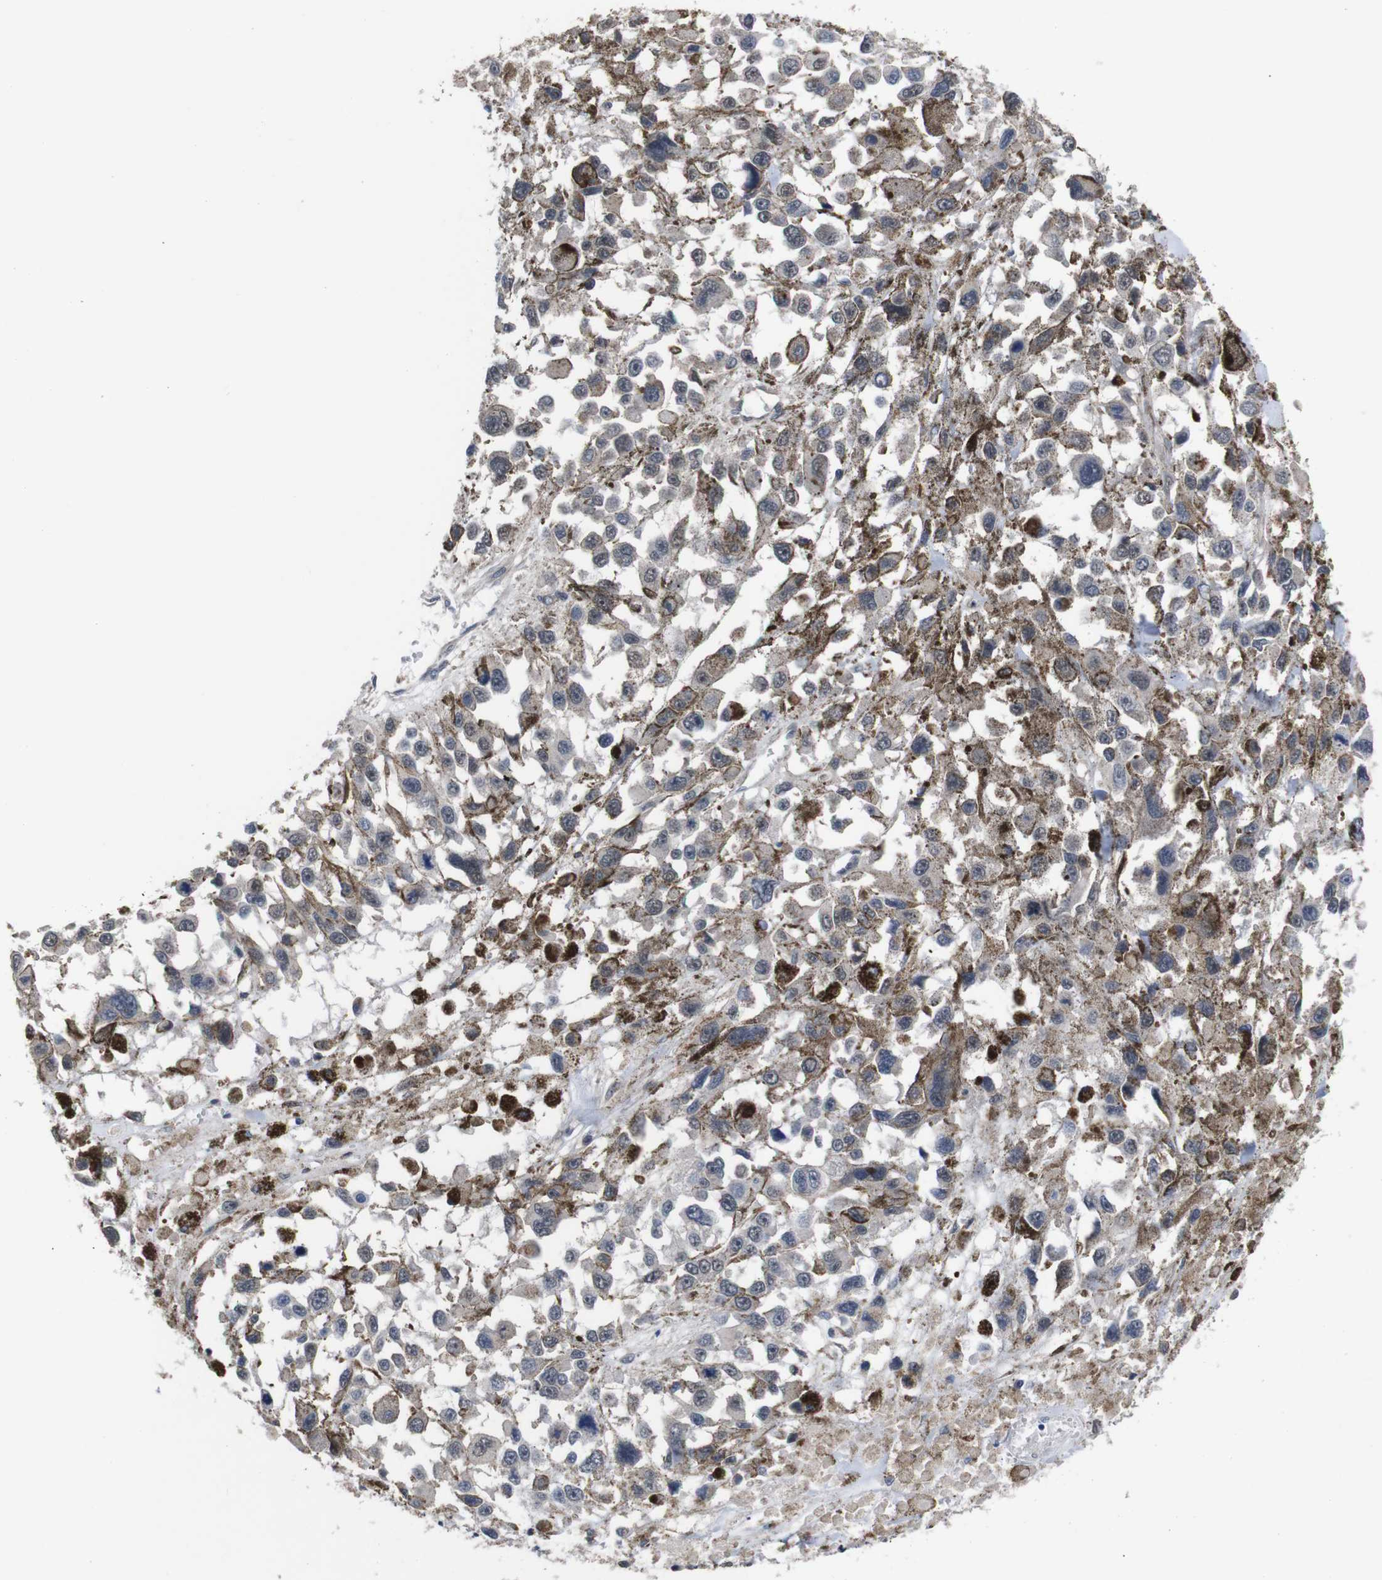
{"staining": {"intensity": "weak", "quantity": "<25%", "location": "cytoplasmic/membranous"}, "tissue": "melanoma", "cell_type": "Tumor cells", "image_type": "cancer", "snomed": [{"axis": "morphology", "description": "Malignant melanoma, Metastatic site"}, {"axis": "topography", "description": "Lymph node"}], "caption": "Immunohistochemistry (IHC) of malignant melanoma (metastatic site) reveals no expression in tumor cells.", "gene": "BRWD3", "patient": {"sex": "male", "age": 59}}